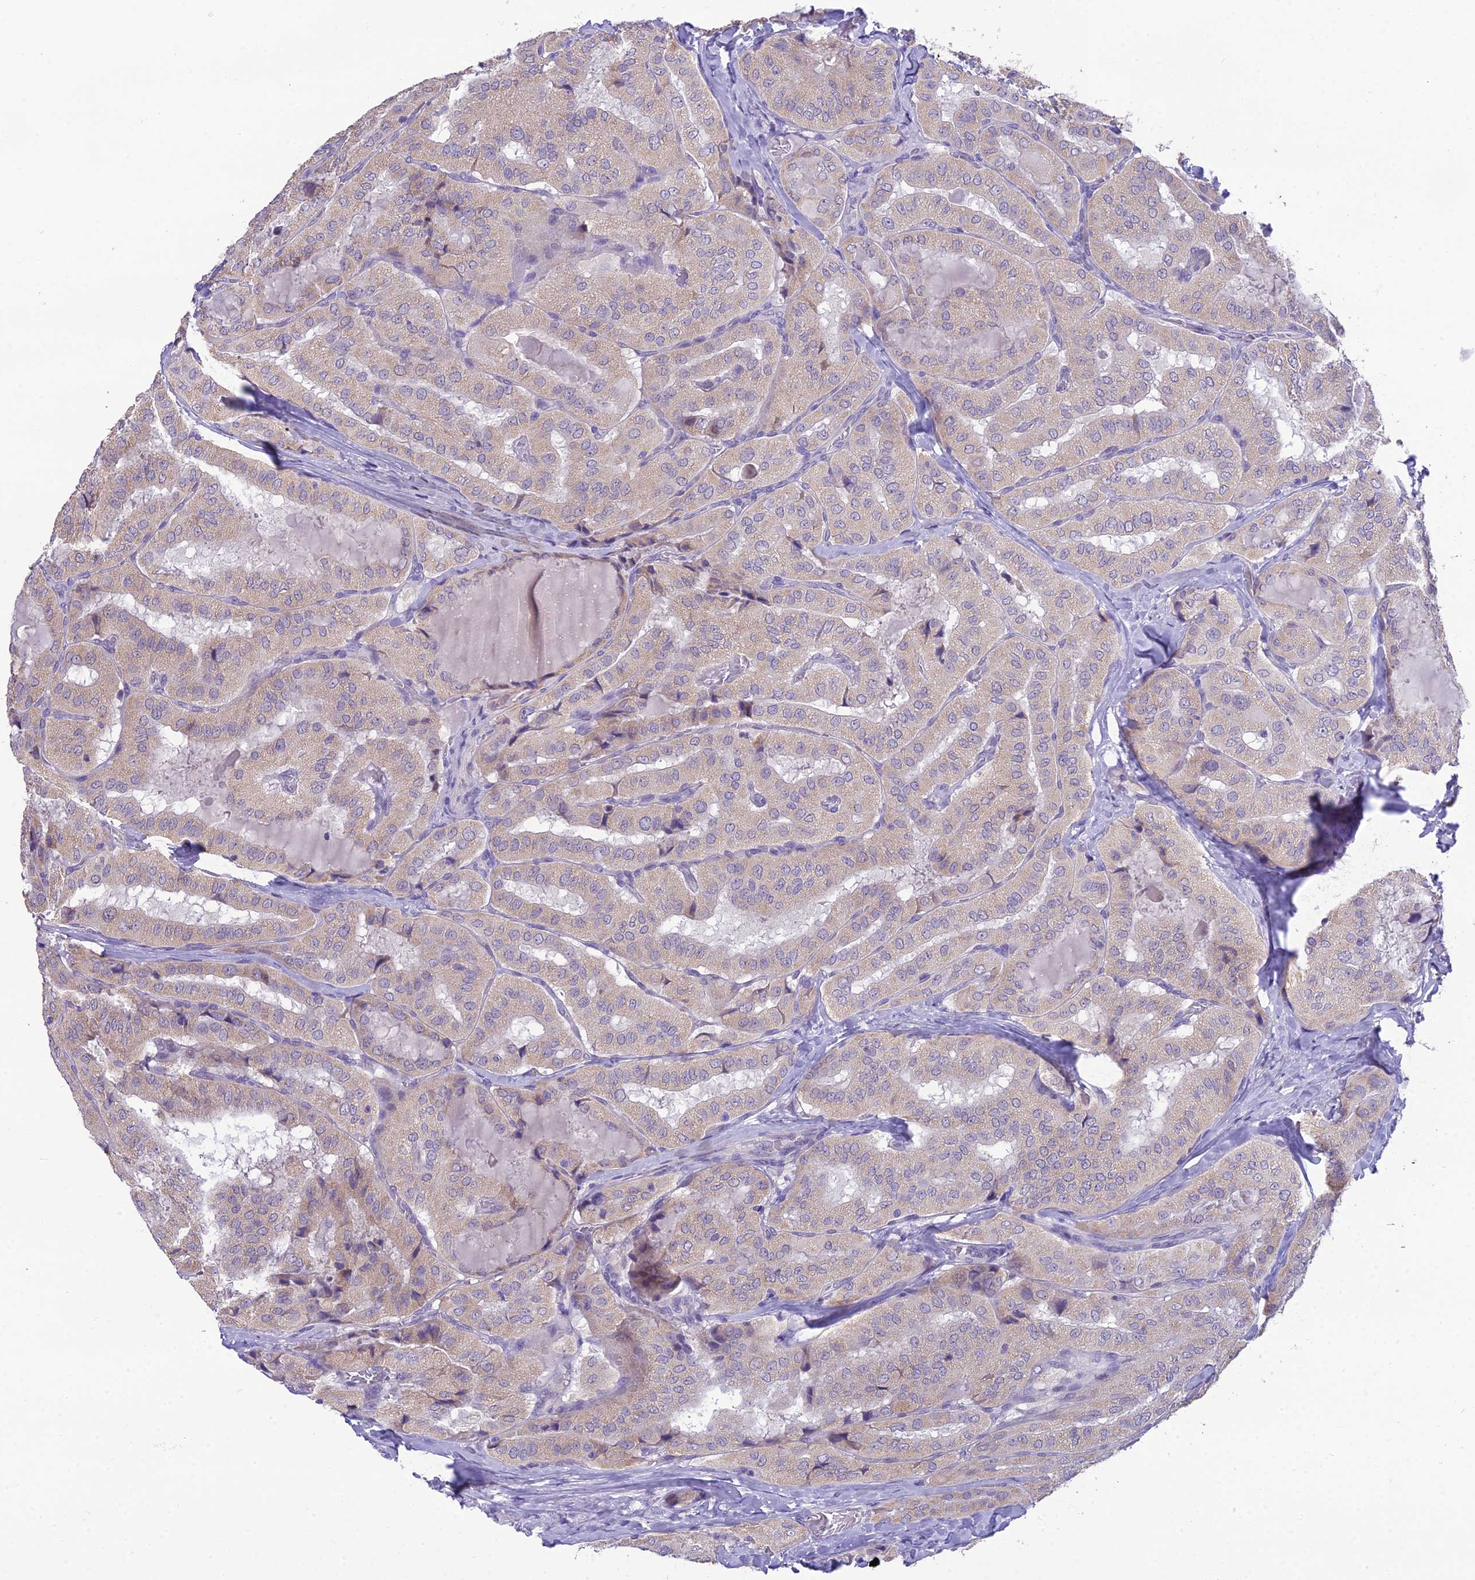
{"staining": {"intensity": "weak", "quantity": "<25%", "location": "cytoplasmic/membranous"}, "tissue": "thyroid cancer", "cell_type": "Tumor cells", "image_type": "cancer", "snomed": [{"axis": "morphology", "description": "Normal tissue, NOS"}, {"axis": "morphology", "description": "Papillary adenocarcinoma, NOS"}, {"axis": "topography", "description": "Thyroid gland"}], "caption": "Immunohistochemistry histopathology image of neoplastic tissue: papillary adenocarcinoma (thyroid) stained with DAB shows no significant protein staining in tumor cells. (Brightfield microscopy of DAB (3,3'-diaminobenzidine) IHC at high magnification).", "gene": "MIIP", "patient": {"sex": "female", "age": 59}}